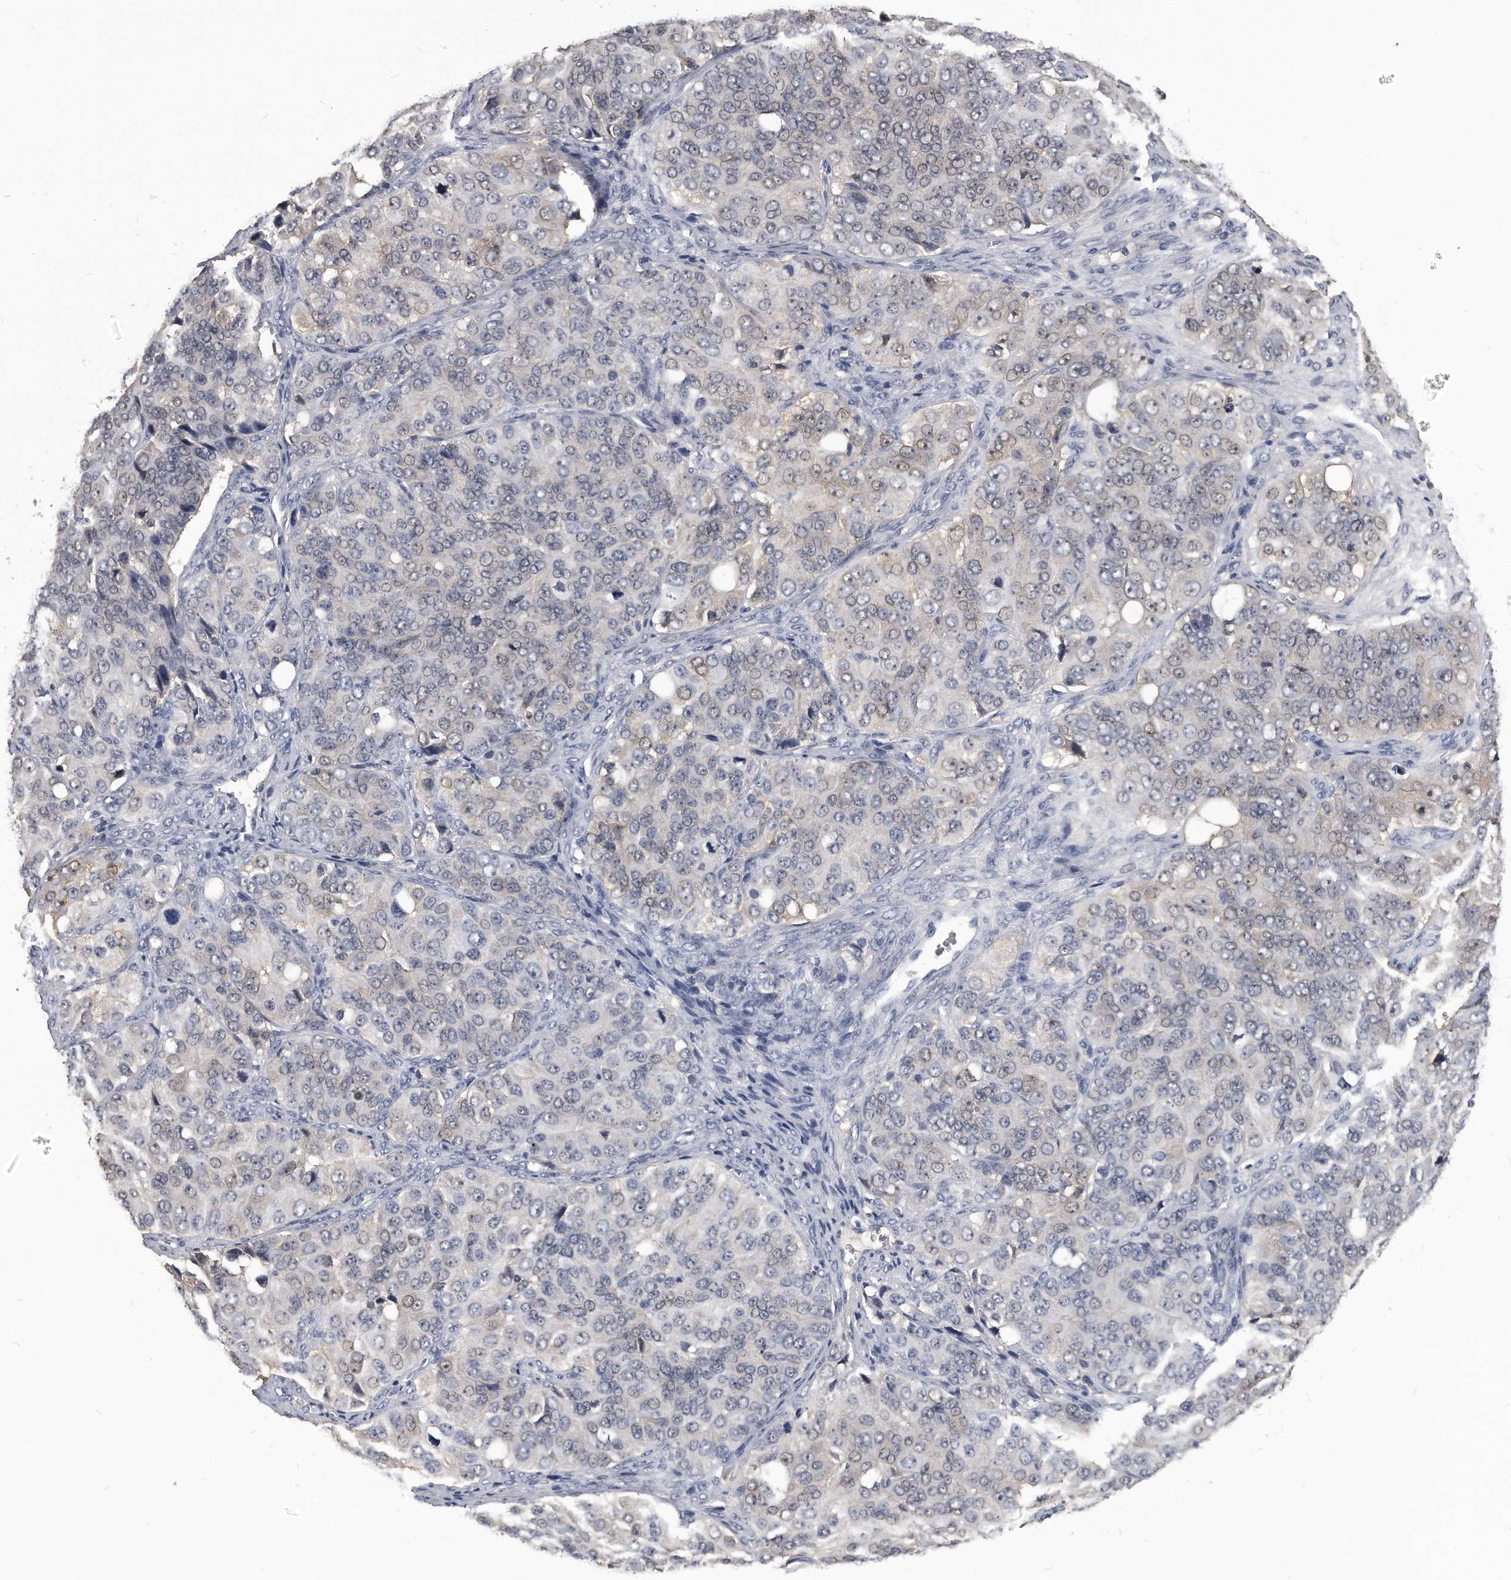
{"staining": {"intensity": "weak", "quantity": "25%-75%", "location": "cytoplasmic/membranous"}, "tissue": "ovarian cancer", "cell_type": "Tumor cells", "image_type": "cancer", "snomed": [{"axis": "morphology", "description": "Carcinoma, endometroid"}, {"axis": "topography", "description": "Ovary"}], "caption": "This is an image of immunohistochemistry (IHC) staining of endometroid carcinoma (ovarian), which shows weak positivity in the cytoplasmic/membranous of tumor cells.", "gene": "PDXK", "patient": {"sex": "female", "age": 51}}